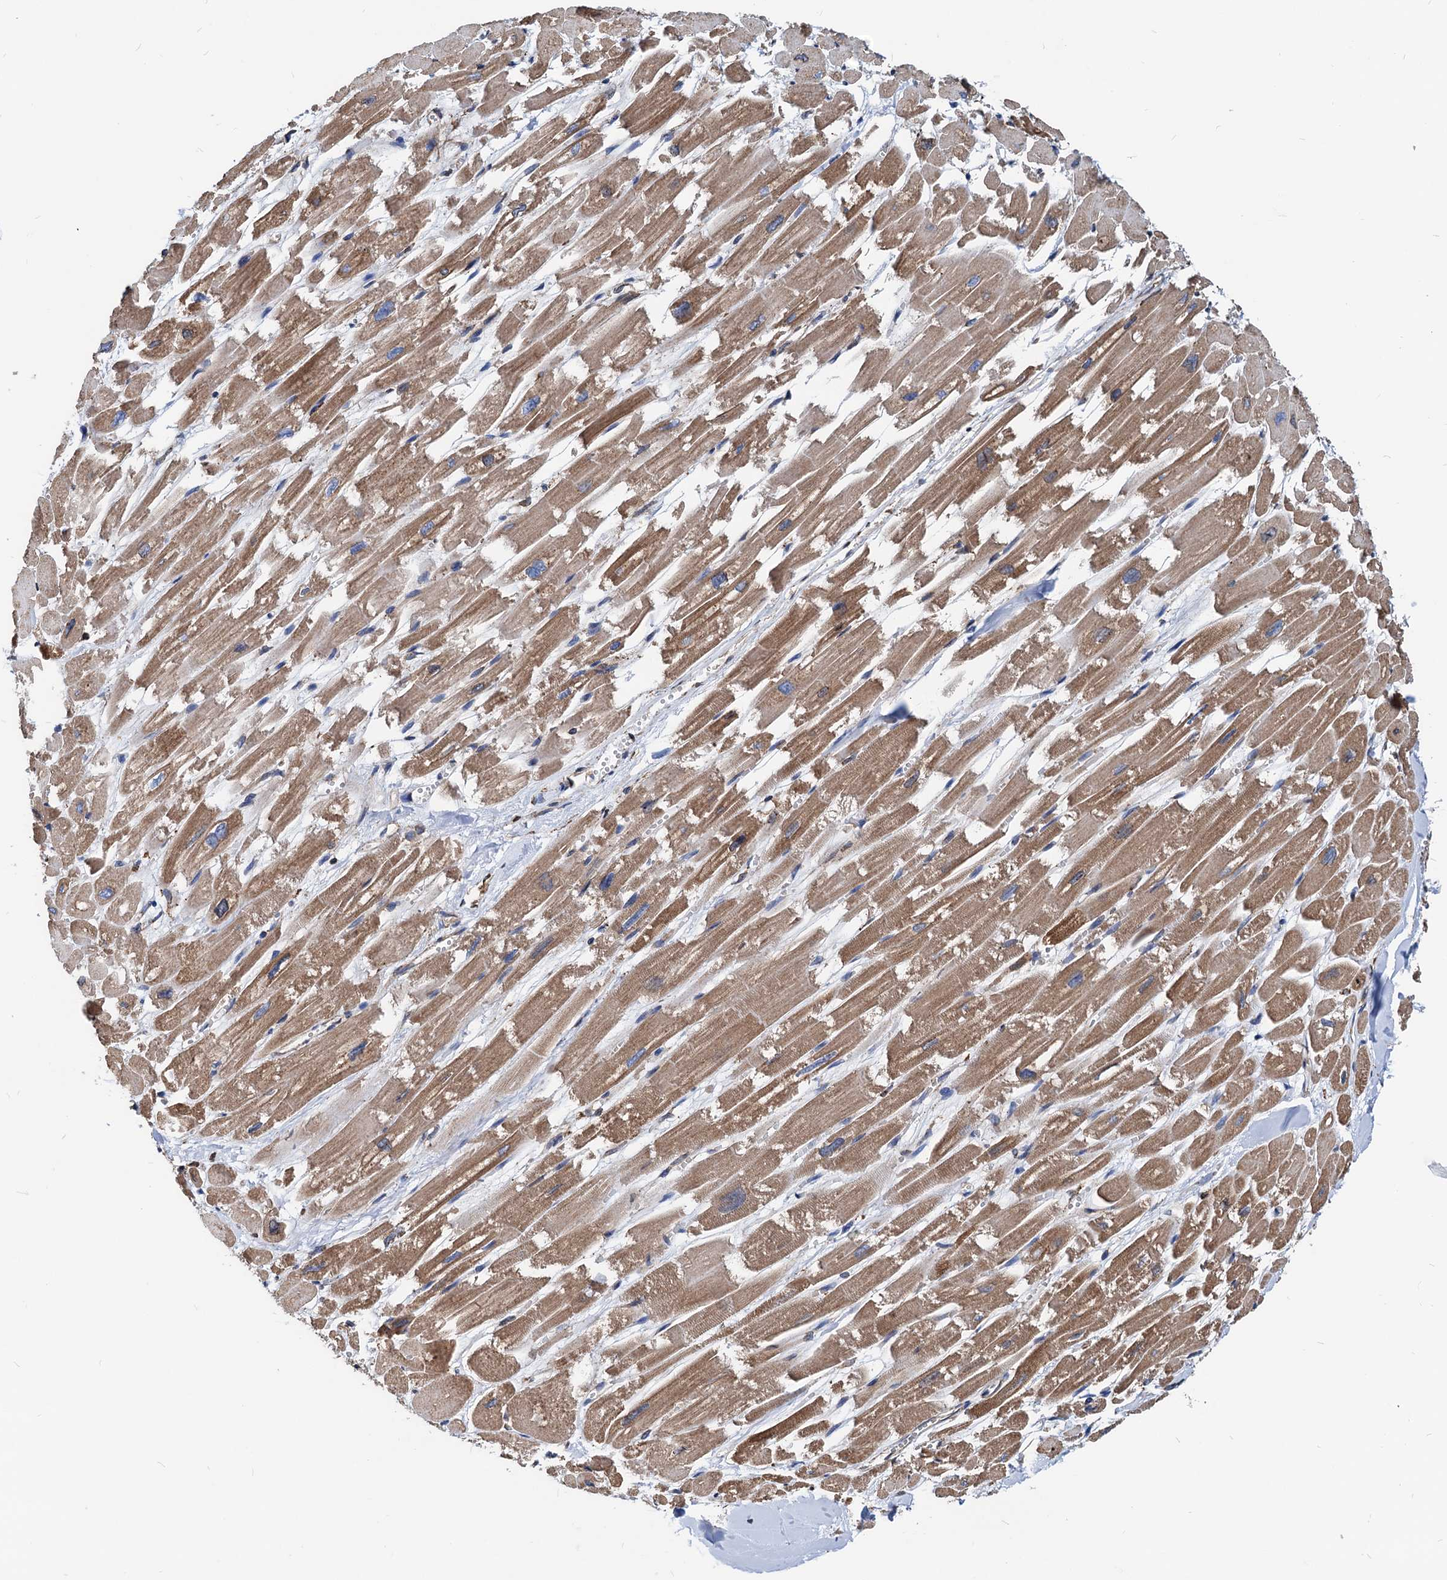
{"staining": {"intensity": "moderate", "quantity": "25%-75%", "location": "cytoplasmic/membranous"}, "tissue": "heart muscle", "cell_type": "Cardiomyocytes", "image_type": "normal", "snomed": [{"axis": "morphology", "description": "Normal tissue, NOS"}, {"axis": "topography", "description": "Heart"}], "caption": "Approximately 25%-75% of cardiomyocytes in normal heart muscle exhibit moderate cytoplasmic/membranous protein positivity as visualized by brown immunohistochemical staining.", "gene": "HSPA5", "patient": {"sex": "male", "age": 54}}